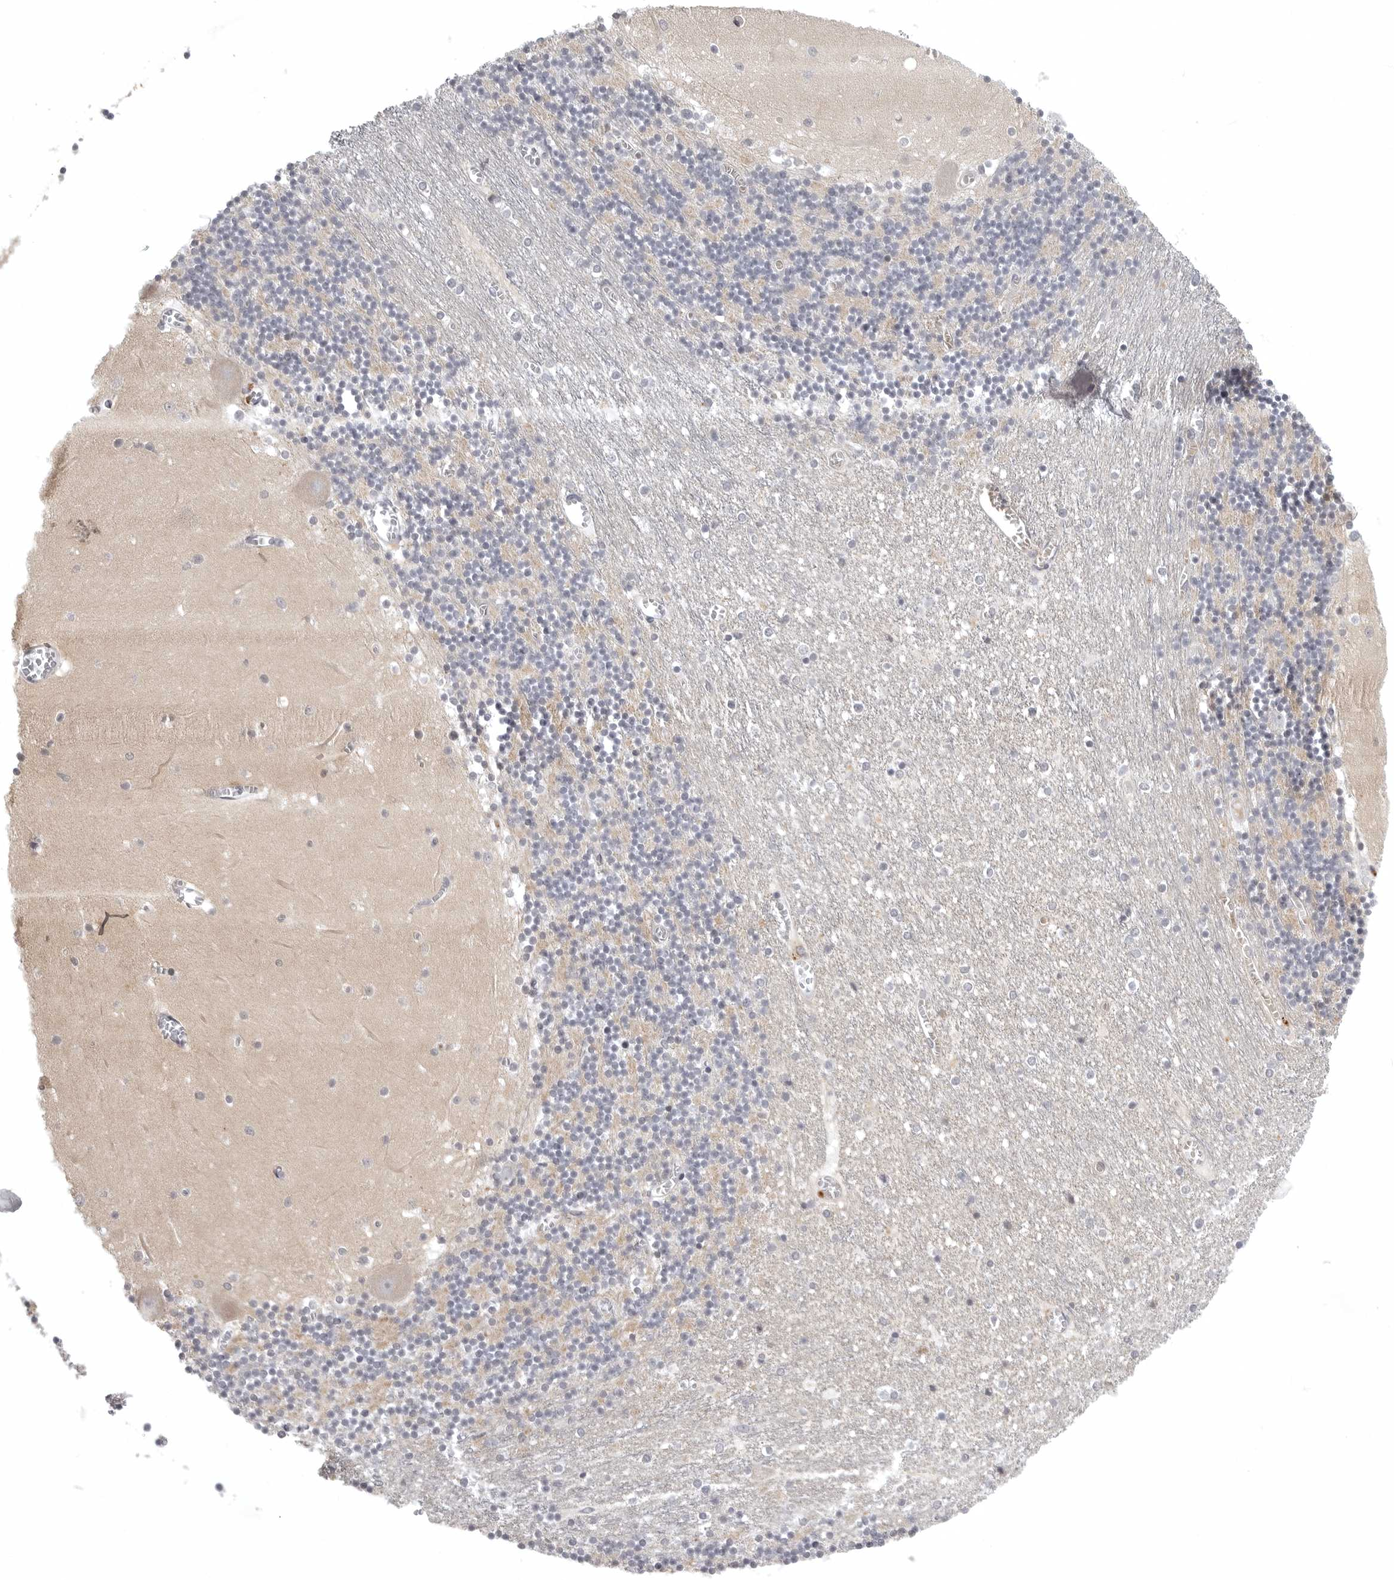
{"staining": {"intensity": "negative", "quantity": "none", "location": "none"}, "tissue": "cerebellum", "cell_type": "Cells in granular layer", "image_type": "normal", "snomed": [{"axis": "morphology", "description": "Normal tissue, NOS"}, {"axis": "topography", "description": "Cerebellum"}], "caption": "DAB immunohistochemical staining of benign human cerebellum exhibits no significant expression in cells in granular layer.", "gene": "CD300LD", "patient": {"sex": "female", "age": 28}}